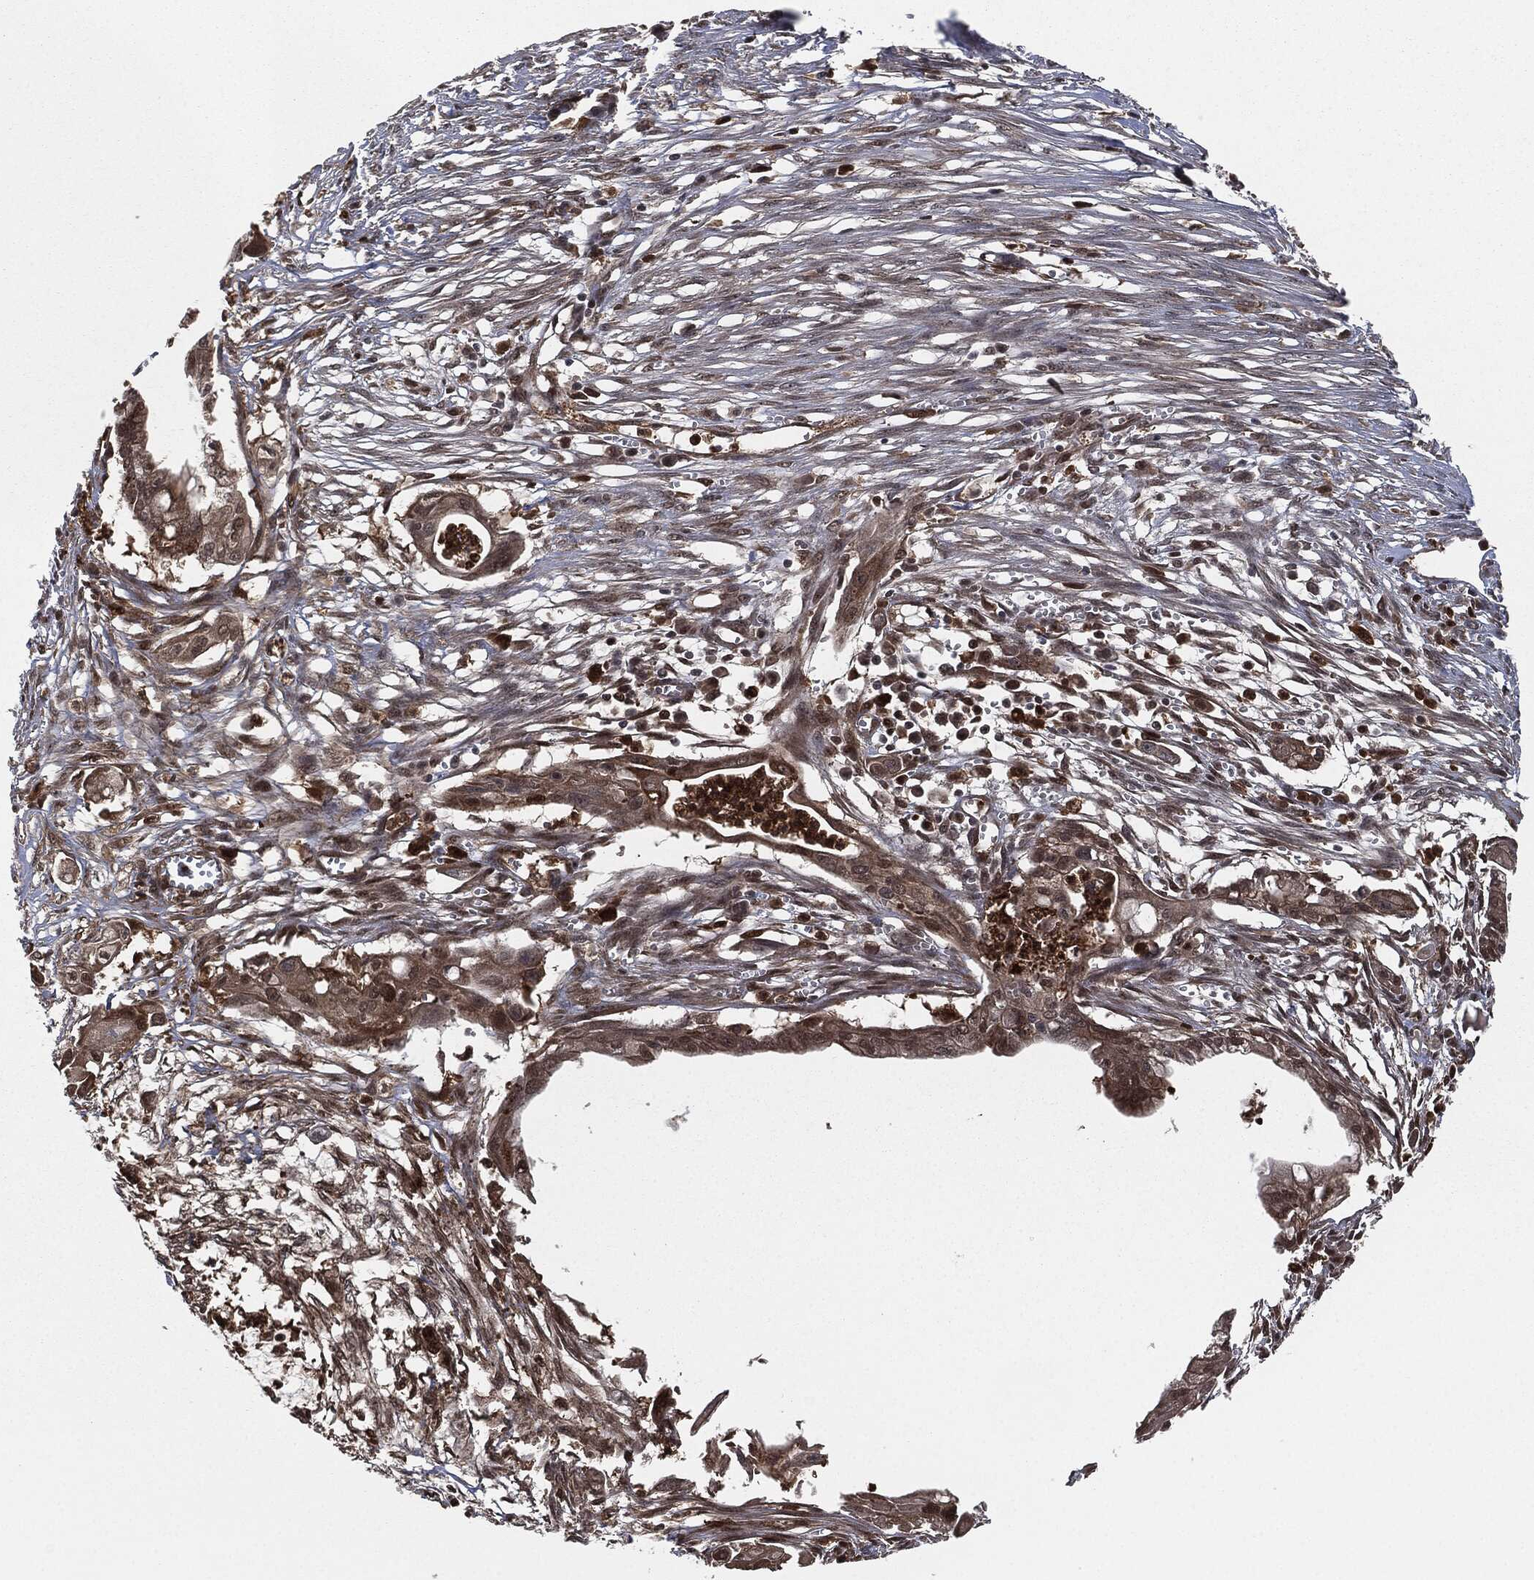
{"staining": {"intensity": "weak", "quantity": "<25%", "location": "cytoplasmic/membranous"}, "tissue": "pancreatic cancer", "cell_type": "Tumor cells", "image_type": "cancer", "snomed": [{"axis": "morphology", "description": "Normal tissue, NOS"}, {"axis": "morphology", "description": "Adenocarcinoma, NOS"}, {"axis": "topography", "description": "Pancreas"}], "caption": "A high-resolution histopathology image shows IHC staining of pancreatic adenocarcinoma, which displays no significant expression in tumor cells.", "gene": "CAPRIN2", "patient": {"sex": "female", "age": 58}}